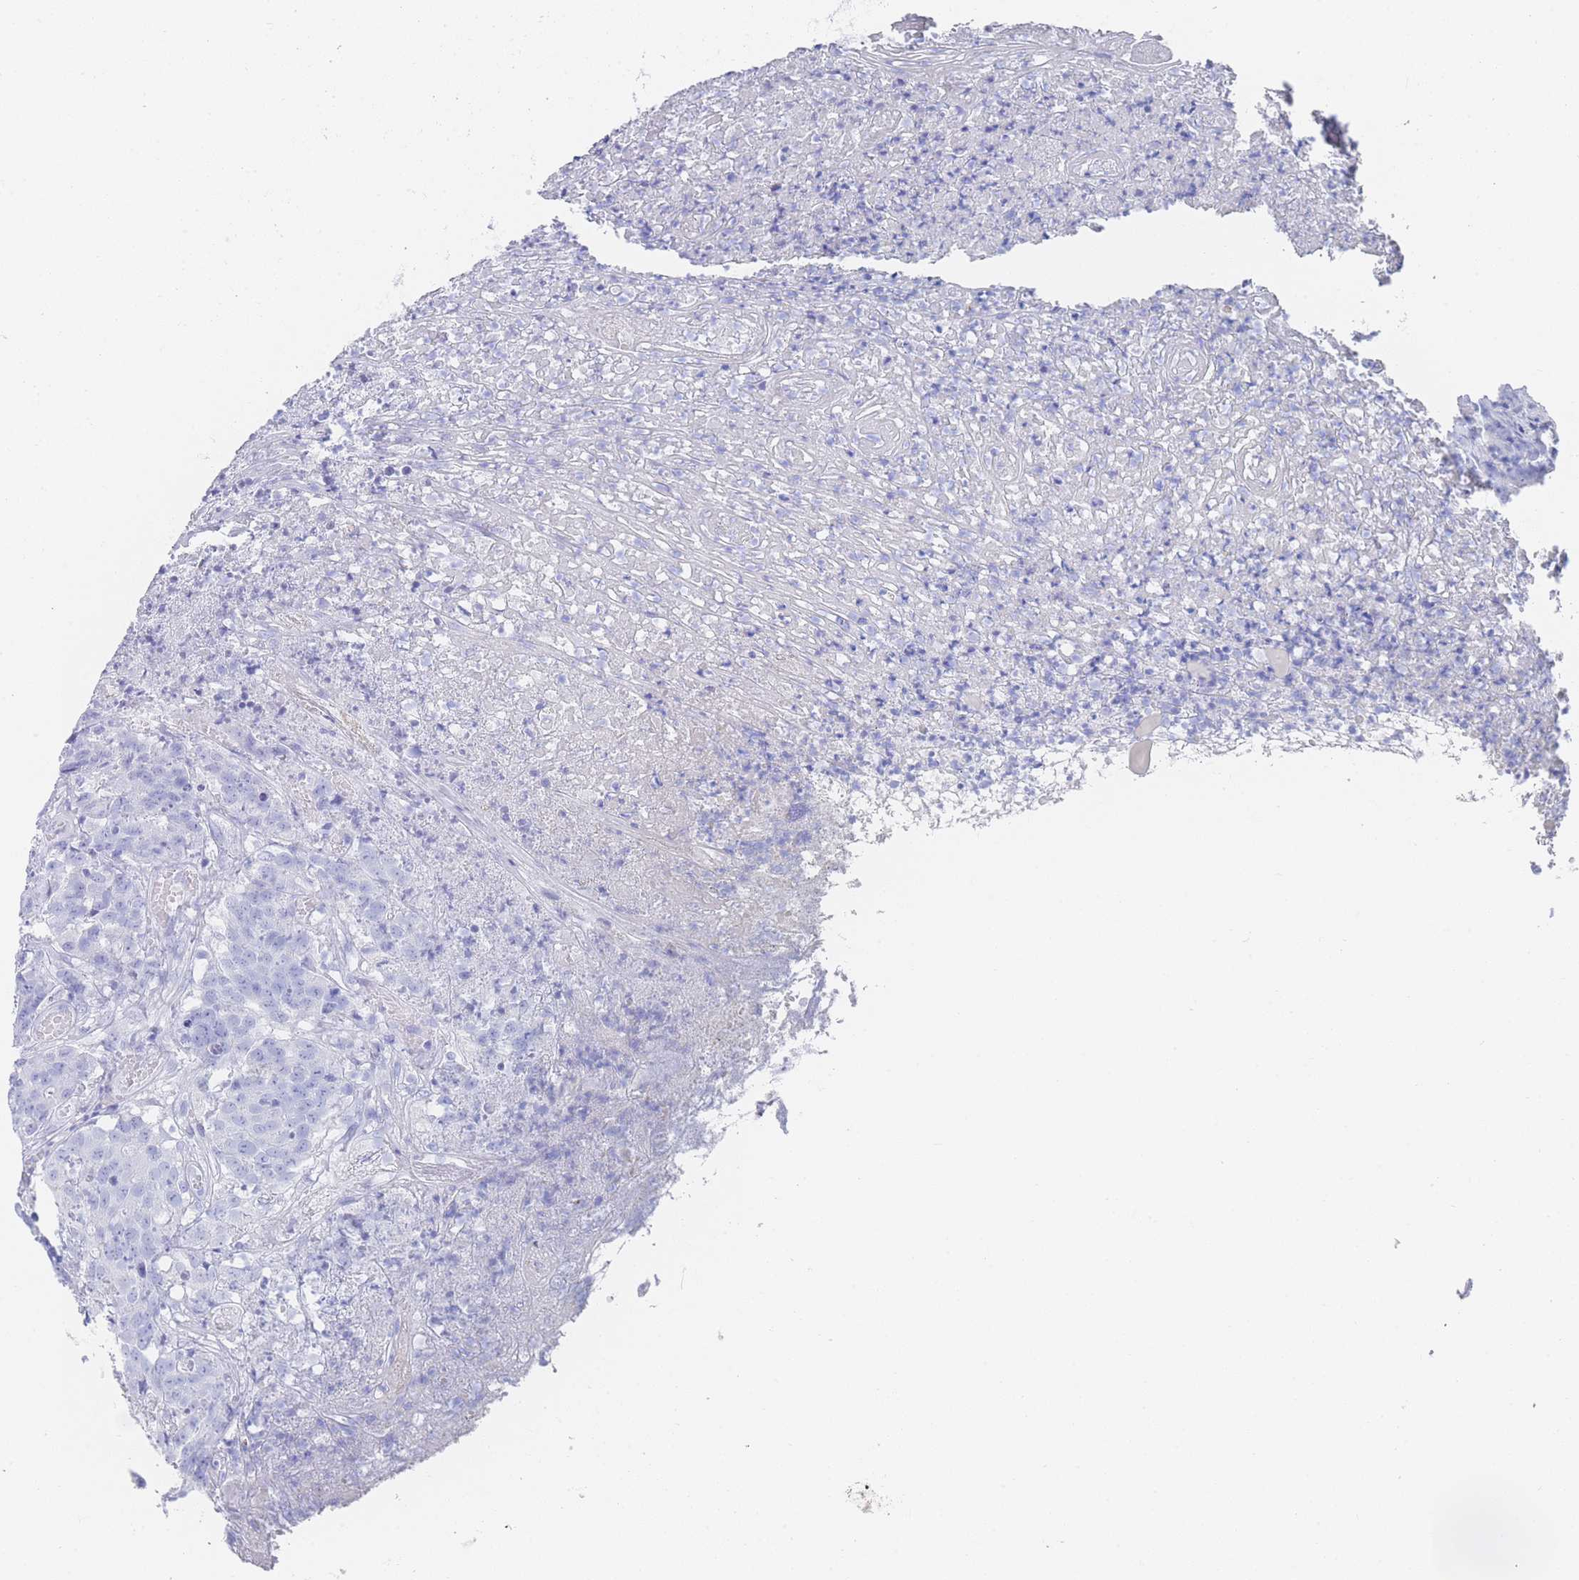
{"staining": {"intensity": "negative", "quantity": "none", "location": "none"}, "tissue": "colorectal cancer", "cell_type": "Tumor cells", "image_type": "cancer", "snomed": [{"axis": "morphology", "description": "Adenocarcinoma, NOS"}, {"axis": "topography", "description": "Colon"}], "caption": "Colorectal cancer stained for a protein using immunohistochemistry displays no positivity tumor cells.", "gene": "LRRC37A", "patient": {"sex": "male", "age": 83}}